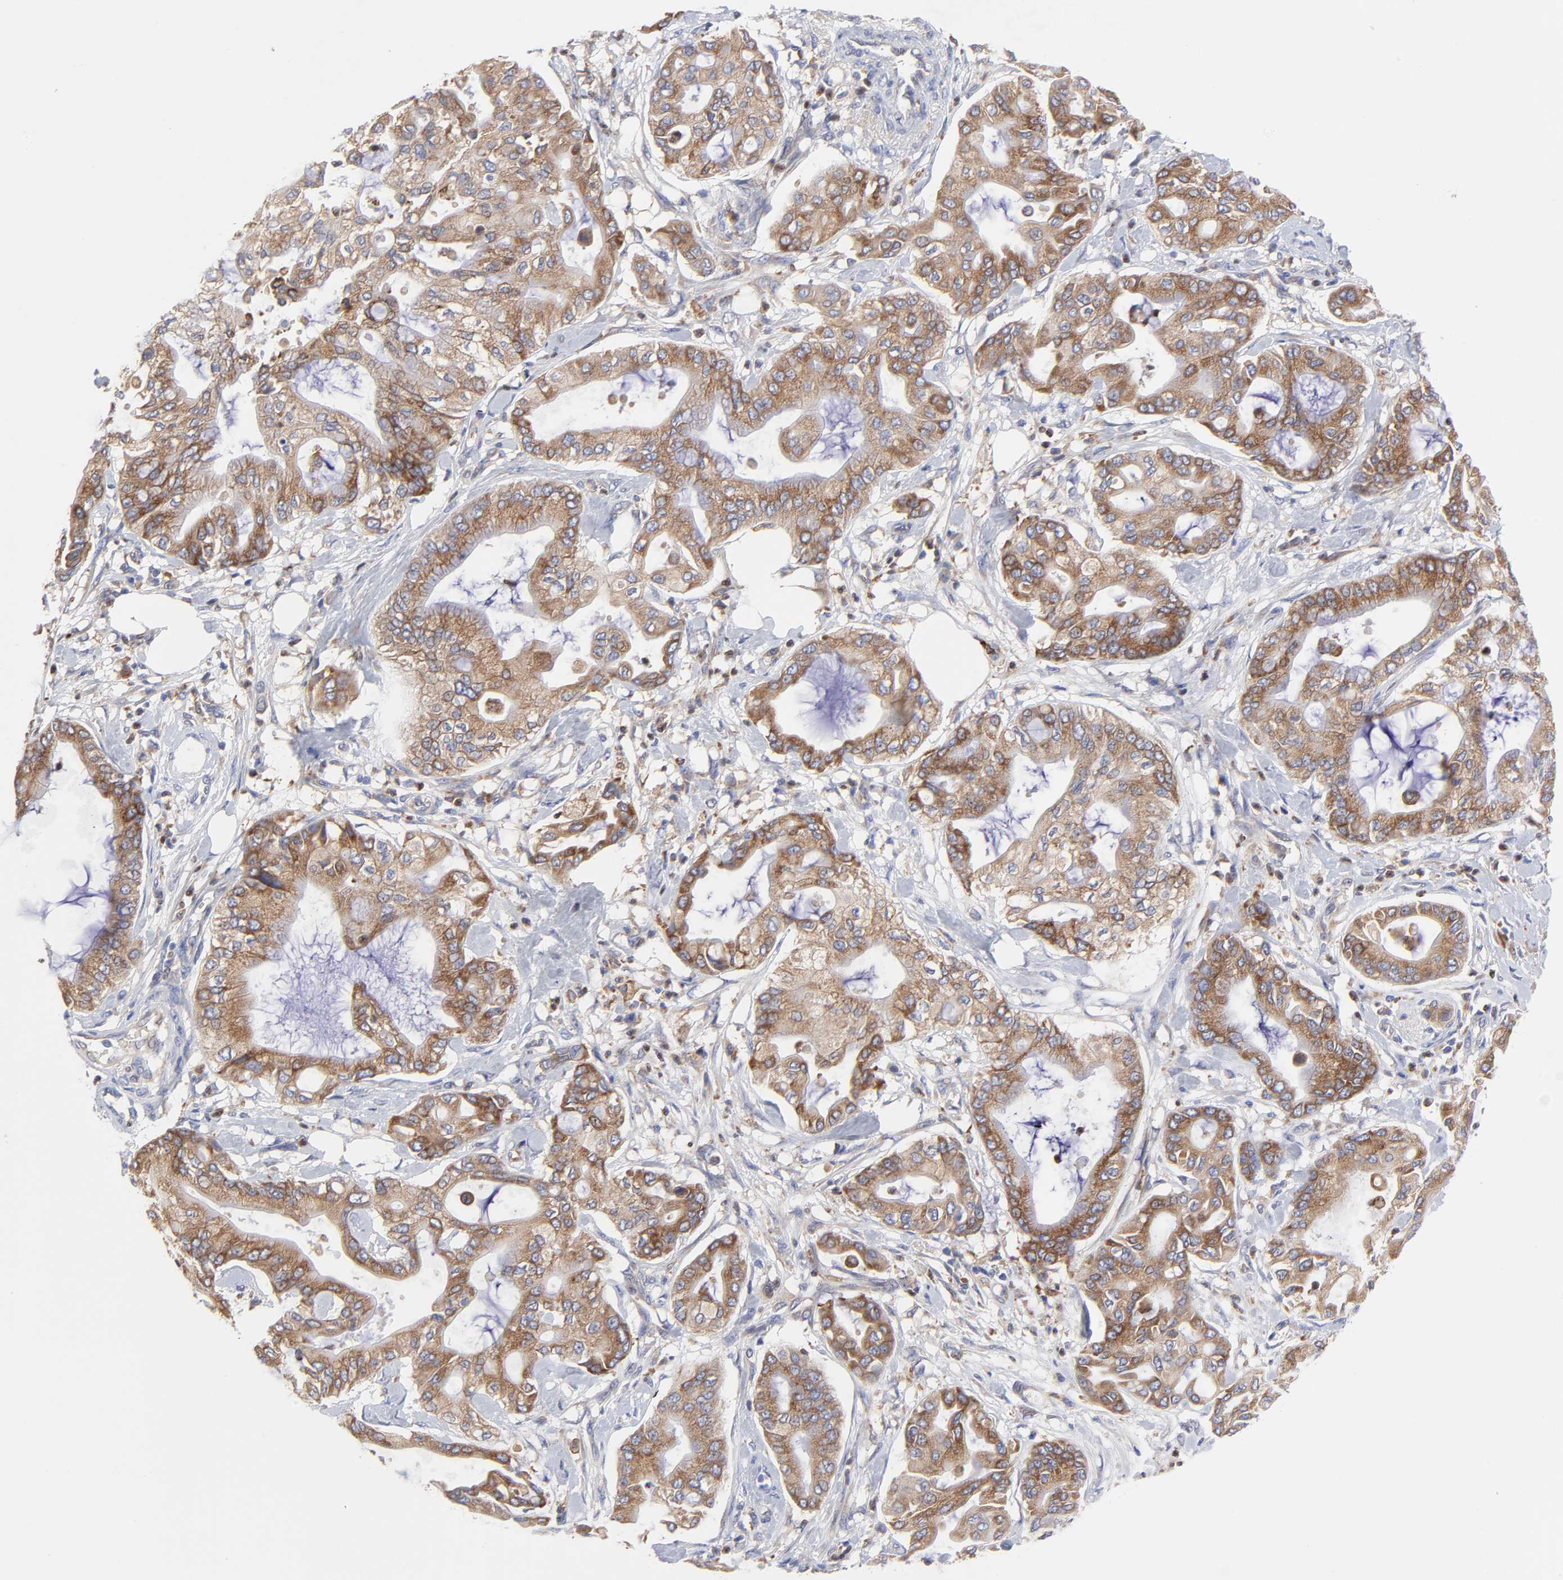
{"staining": {"intensity": "moderate", "quantity": ">75%", "location": "cytoplasmic/membranous"}, "tissue": "pancreatic cancer", "cell_type": "Tumor cells", "image_type": "cancer", "snomed": [{"axis": "morphology", "description": "Adenocarcinoma, NOS"}, {"axis": "morphology", "description": "Adenocarcinoma, metastatic, NOS"}, {"axis": "topography", "description": "Lymph node"}, {"axis": "topography", "description": "Pancreas"}, {"axis": "topography", "description": "Duodenum"}], "caption": "This histopathology image shows IHC staining of human metastatic adenocarcinoma (pancreatic), with medium moderate cytoplasmic/membranous expression in approximately >75% of tumor cells.", "gene": "MOSPD2", "patient": {"sex": "female", "age": 64}}